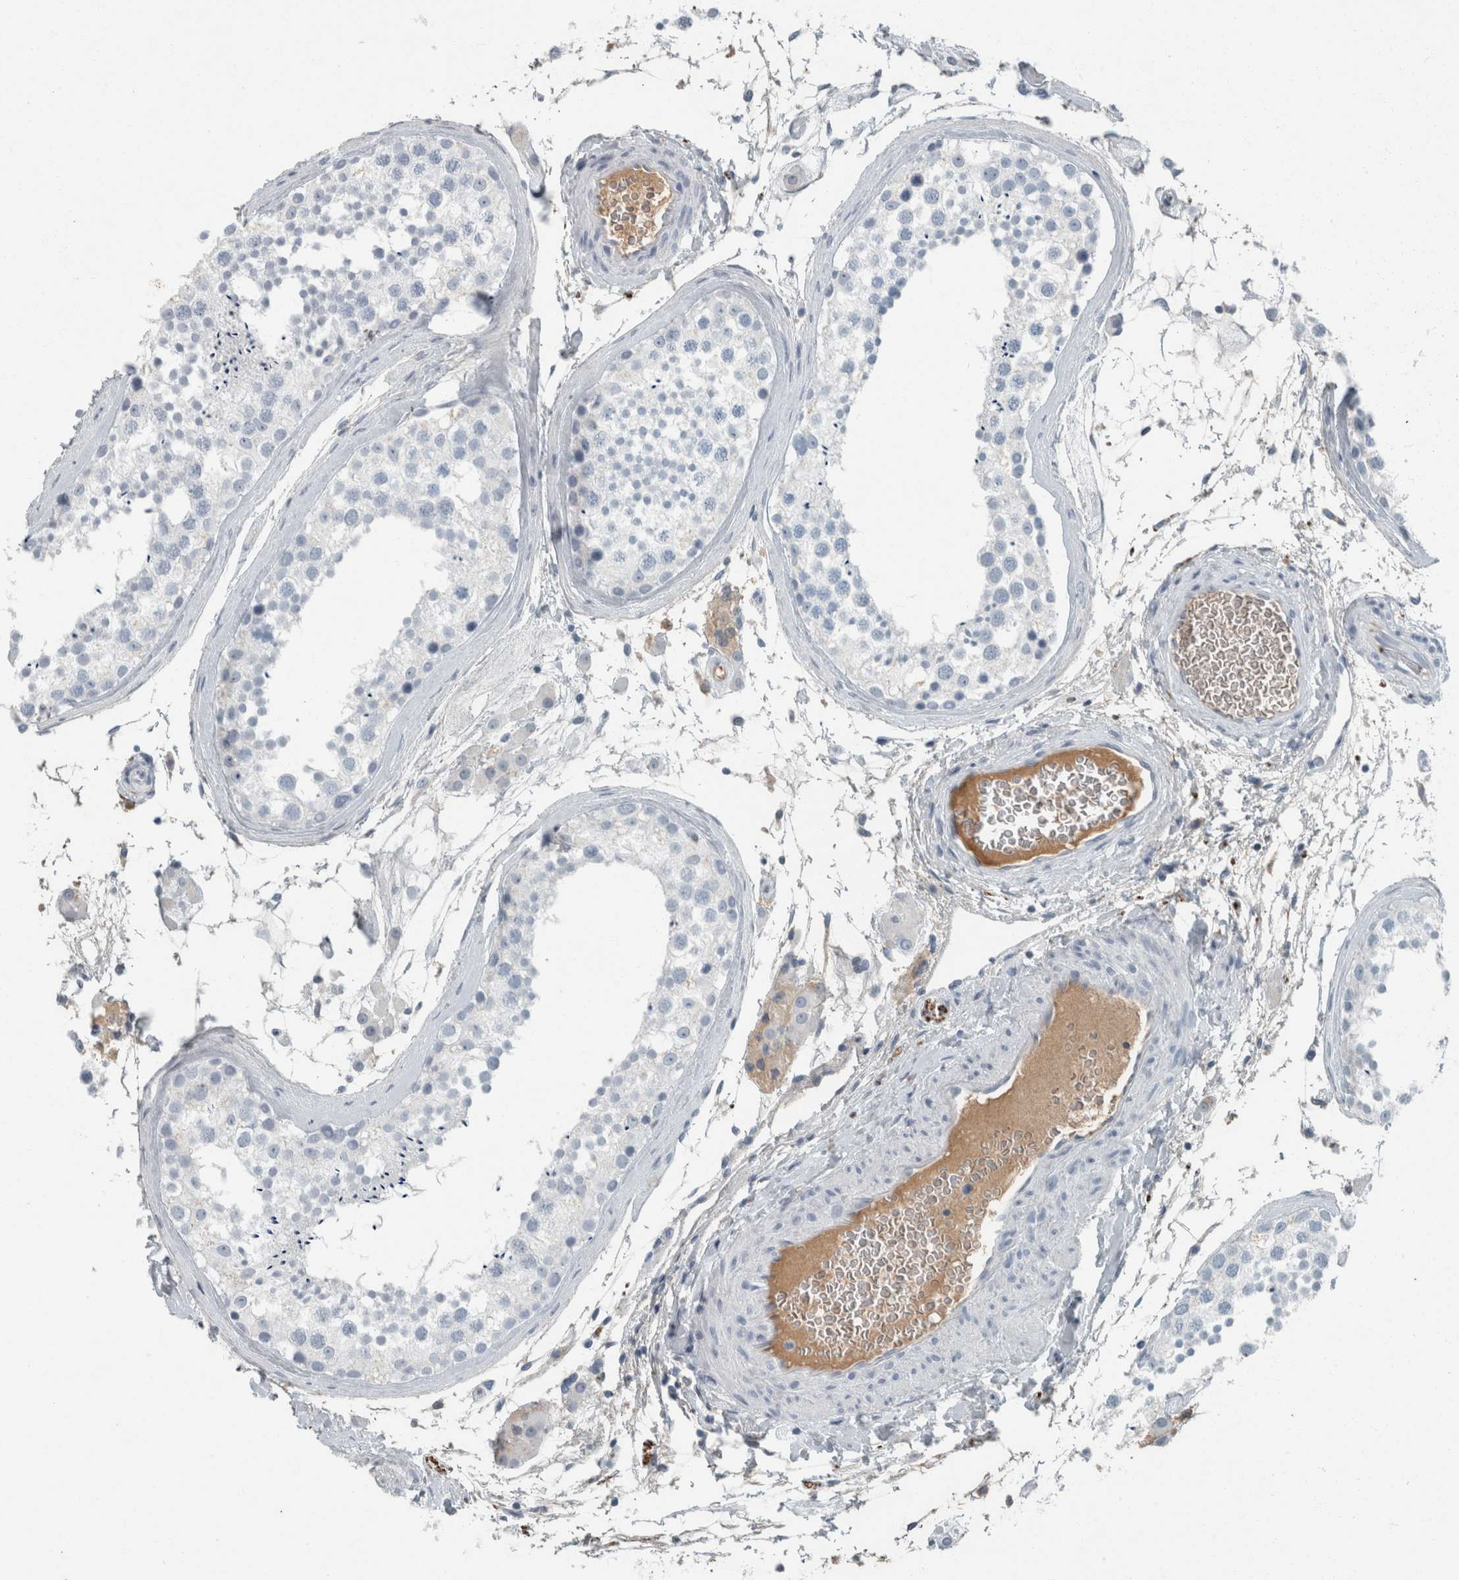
{"staining": {"intensity": "negative", "quantity": "none", "location": "none"}, "tissue": "testis", "cell_type": "Cells in seminiferous ducts", "image_type": "normal", "snomed": [{"axis": "morphology", "description": "Normal tissue, NOS"}, {"axis": "topography", "description": "Testis"}], "caption": "This histopathology image is of unremarkable testis stained with immunohistochemistry (IHC) to label a protein in brown with the nuclei are counter-stained blue. There is no staining in cells in seminiferous ducts.", "gene": "CHL1", "patient": {"sex": "male", "age": 46}}